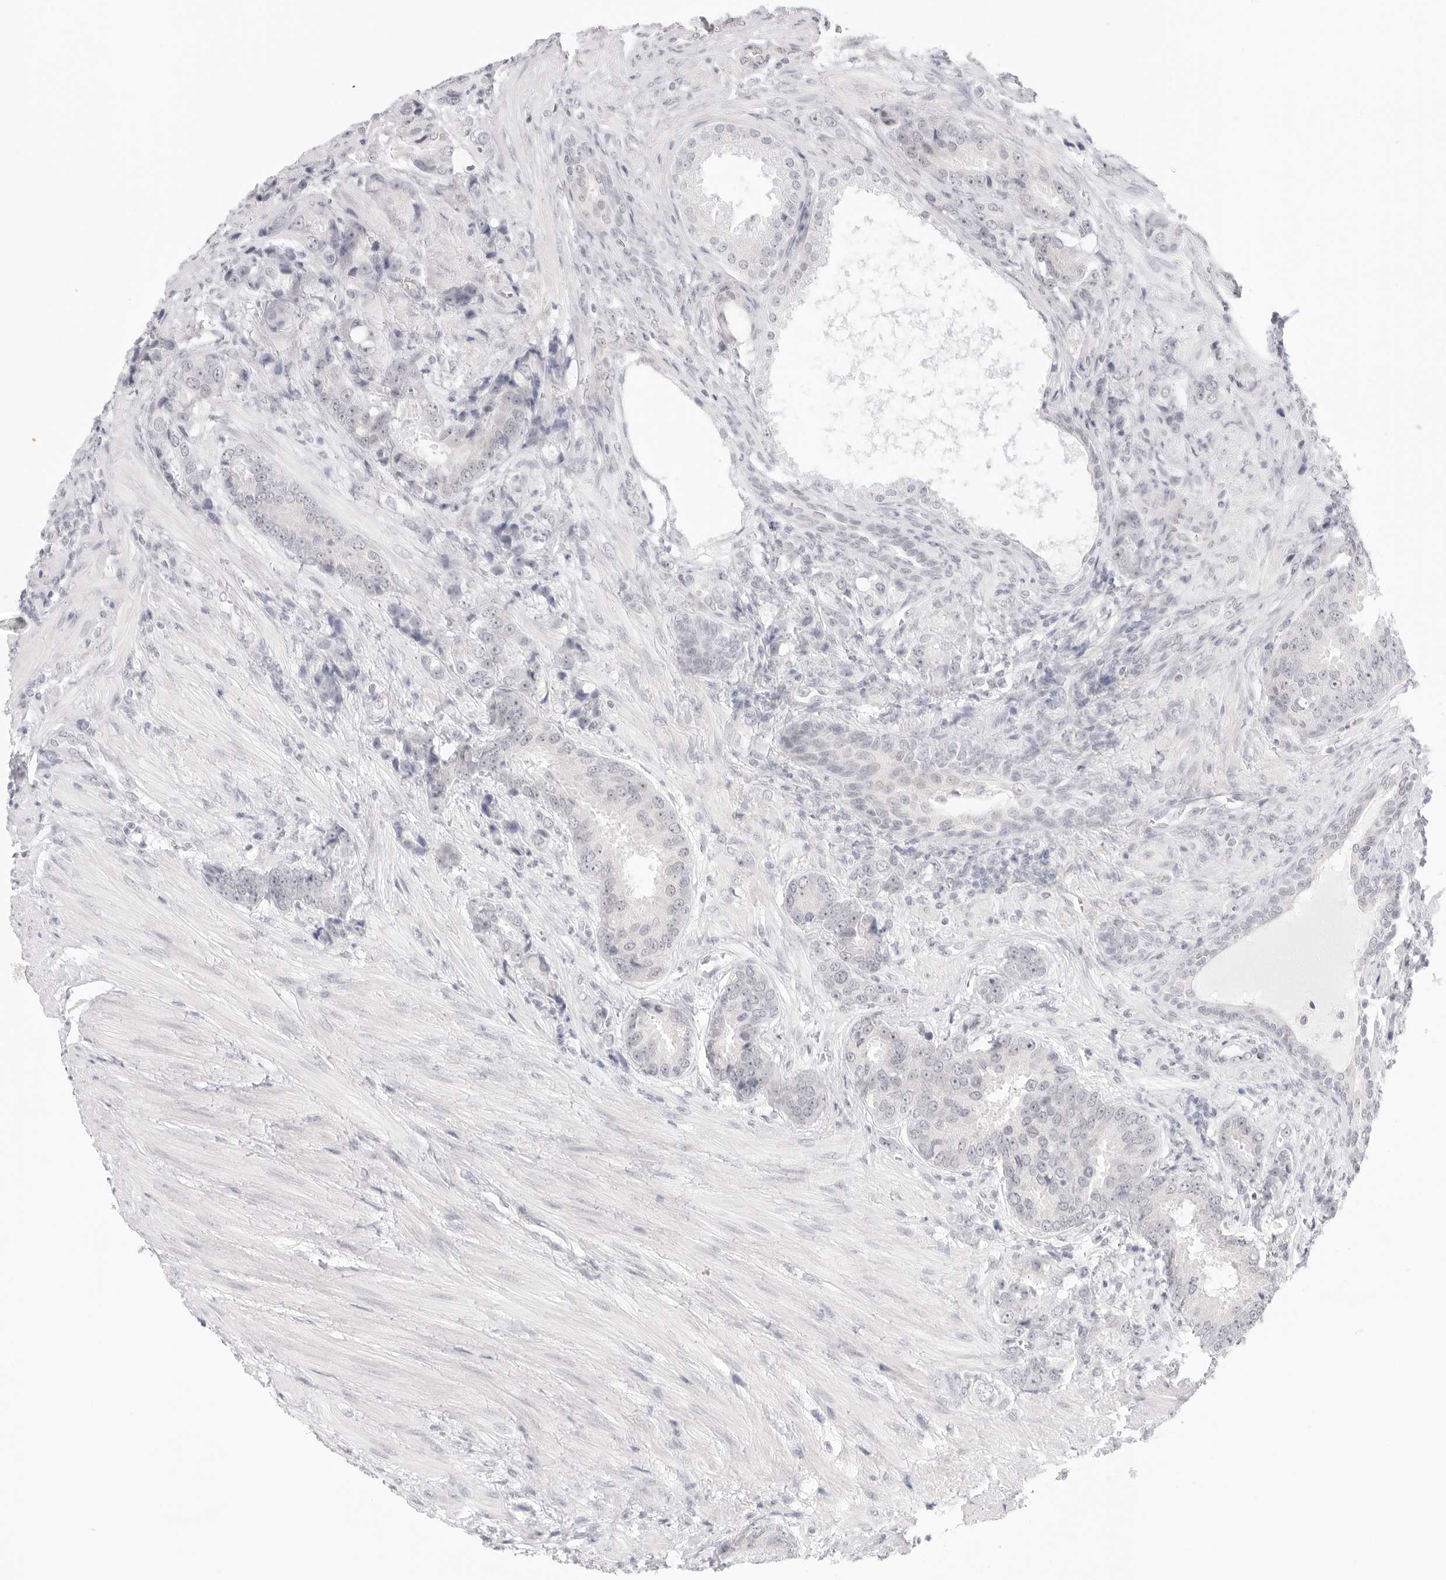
{"staining": {"intensity": "negative", "quantity": "none", "location": "none"}, "tissue": "prostate cancer", "cell_type": "Tumor cells", "image_type": "cancer", "snomed": [{"axis": "morphology", "description": "Adenocarcinoma, High grade"}, {"axis": "topography", "description": "Prostate"}], "caption": "DAB (3,3'-diaminobenzidine) immunohistochemical staining of prostate cancer (adenocarcinoma (high-grade)) reveals no significant positivity in tumor cells. Nuclei are stained in blue.", "gene": "MED18", "patient": {"sex": "male", "age": 60}}